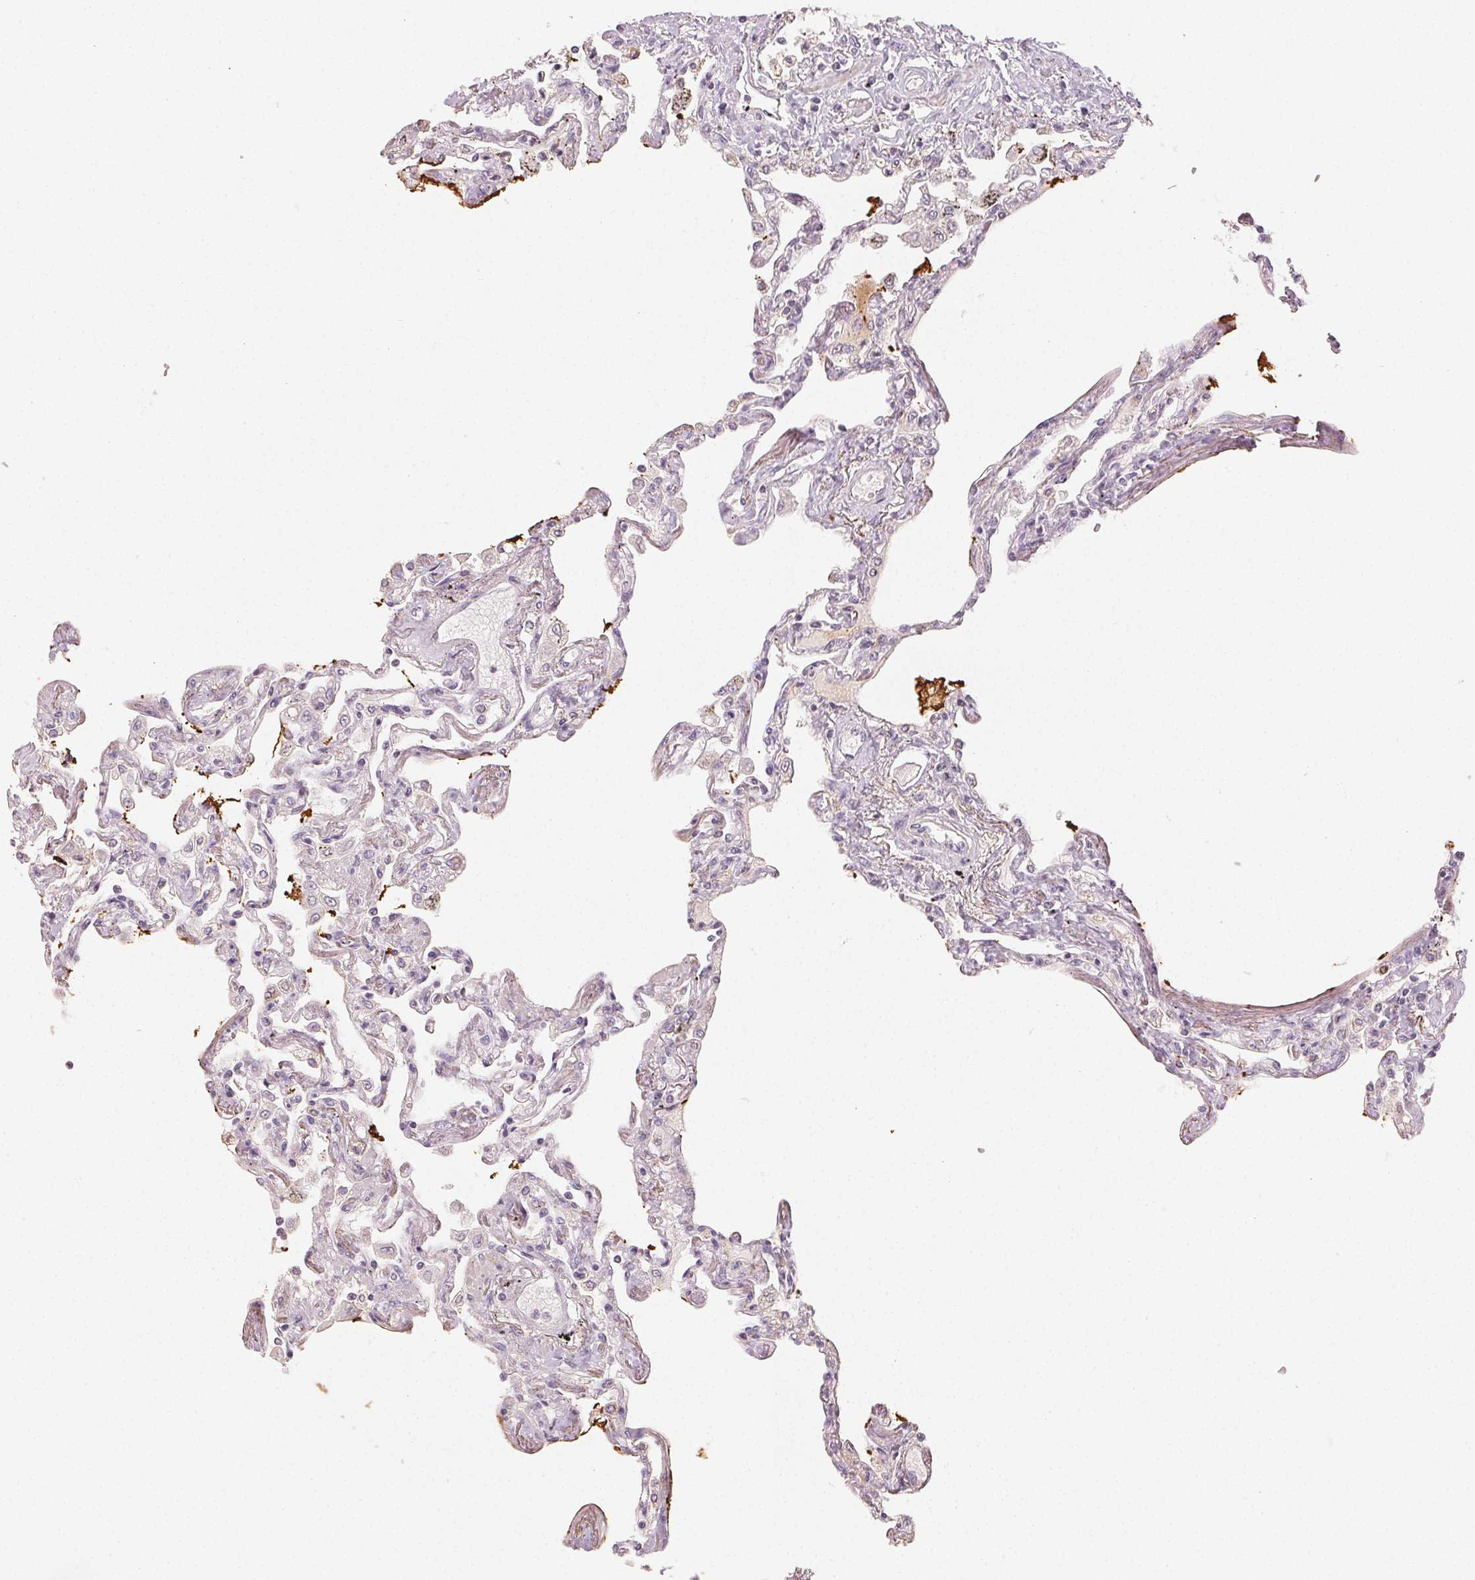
{"staining": {"intensity": "negative", "quantity": "none", "location": "none"}, "tissue": "lung", "cell_type": "Alveolar cells", "image_type": "normal", "snomed": [{"axis": "morphology", "description": "Normal tissue, NOS"}, {"axis": "morphology", "description": "Adenocarcinoma, NOS"}, {"axis": "topography", "description": "Cartilage tissue"}, {"axis": "topography", "description": "Lung"}], "caption": "A high-resolution histopathology image shows IHC staining of unremarkable lung, which displays no significant positivity in alveolar cells. The staining was performed using DAB (3,3'-diaminobenzidine) to visualize the protein expression in brown, while the nuclei were stained in blue with hematoxylin (Magnification: 20x).", "gene": "LVRN", "patient": {"sex": "female", "age": 67}}